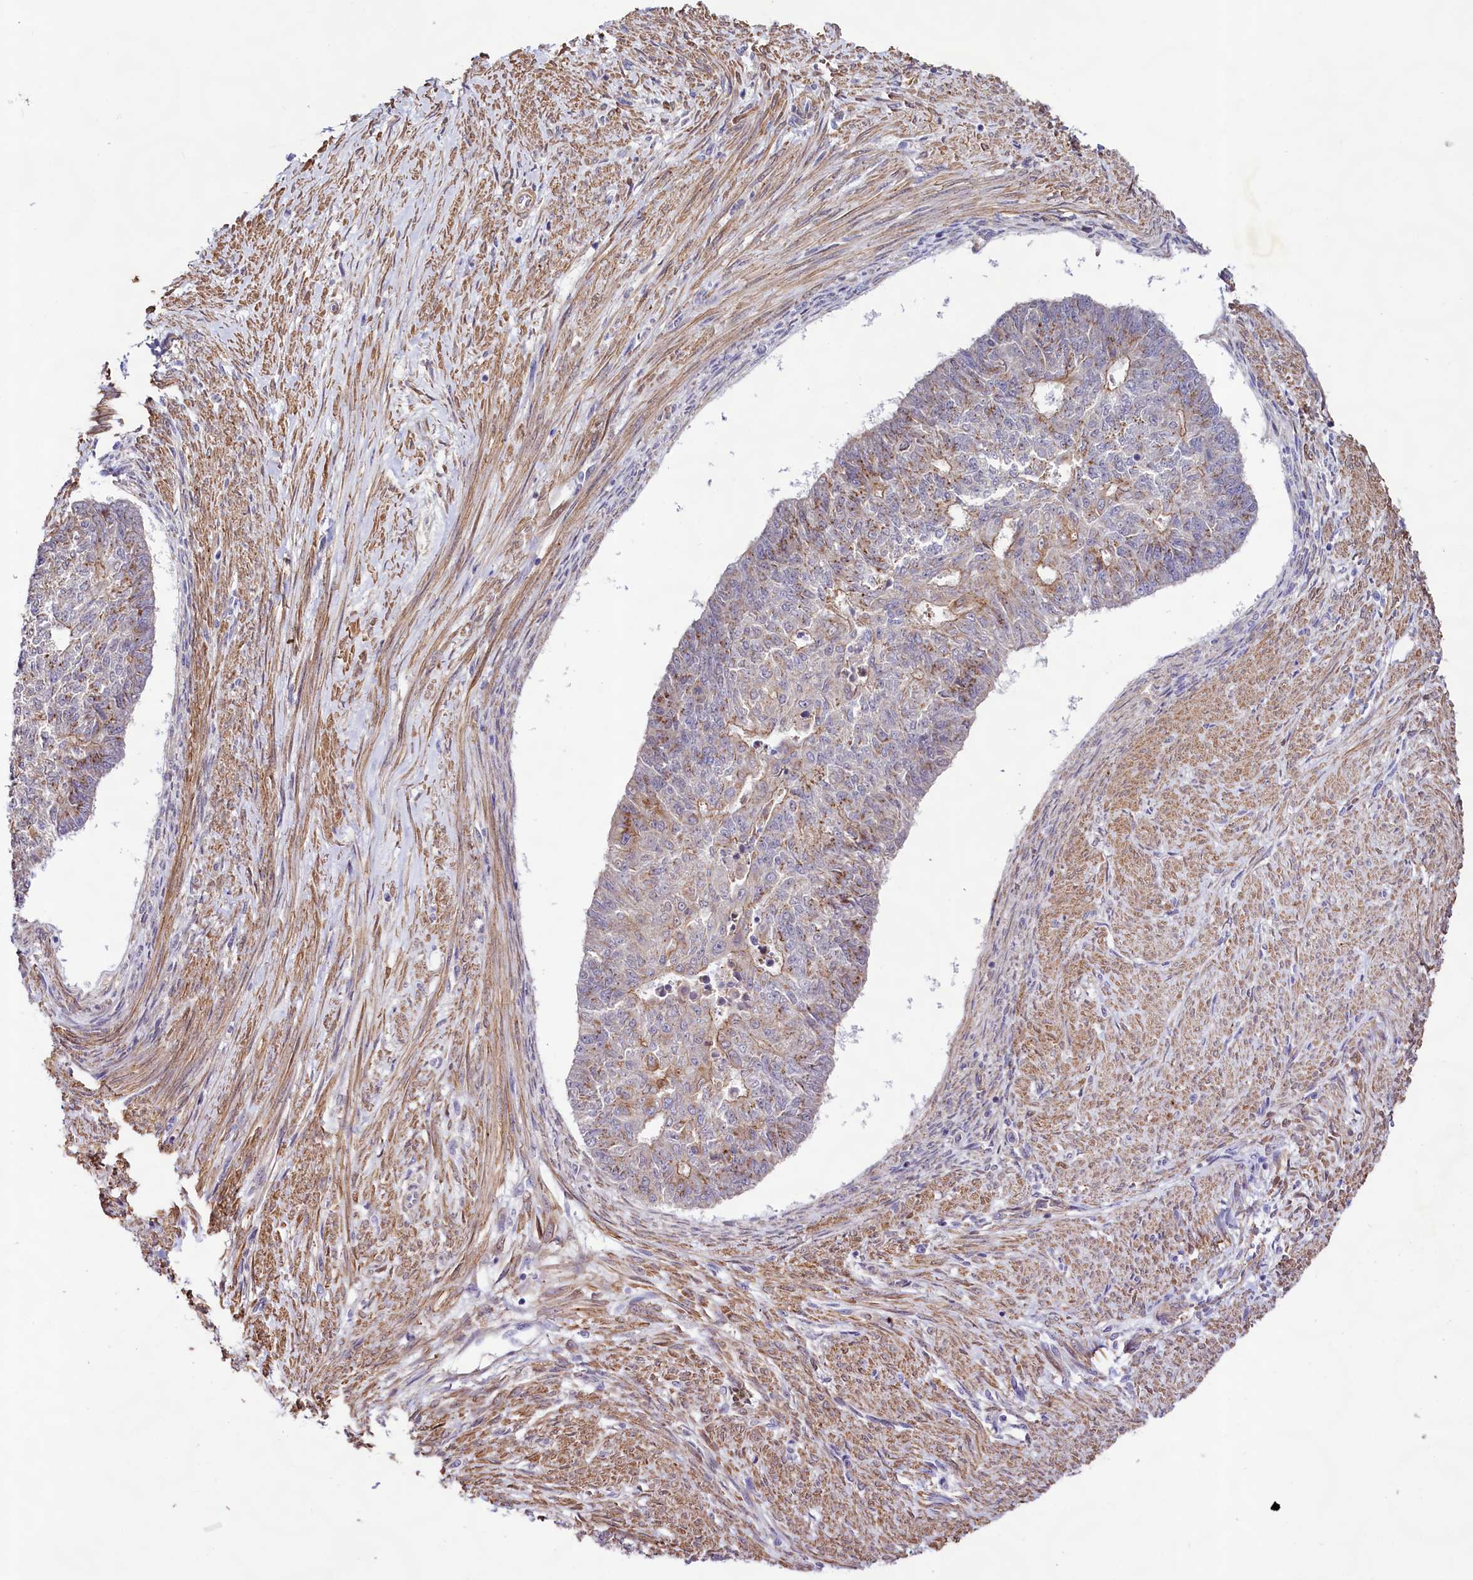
{"staining": {"intensity": "moderate", "quantity": "<25%", "location": "cytoplasmic/membranous"}, "tissue": "endometrial cancer", "cell_type": "Tumor cells", "image_type": "cancer", "snomed": [{"axis": "morphology", "description": "Adenocarcinoma, NOS"}, {"axis": "topography", "description": "Endometrium"}], "caption": "A high-resolution photomicrograph shows immunohistochemistry staining of endometrial cancer, which demonstrates moderate cytoplasmic/membranous staining in approximately <25% of tumor cells.", "gene": "VPS11", "patient": {"sex": "female", "age": 32}}